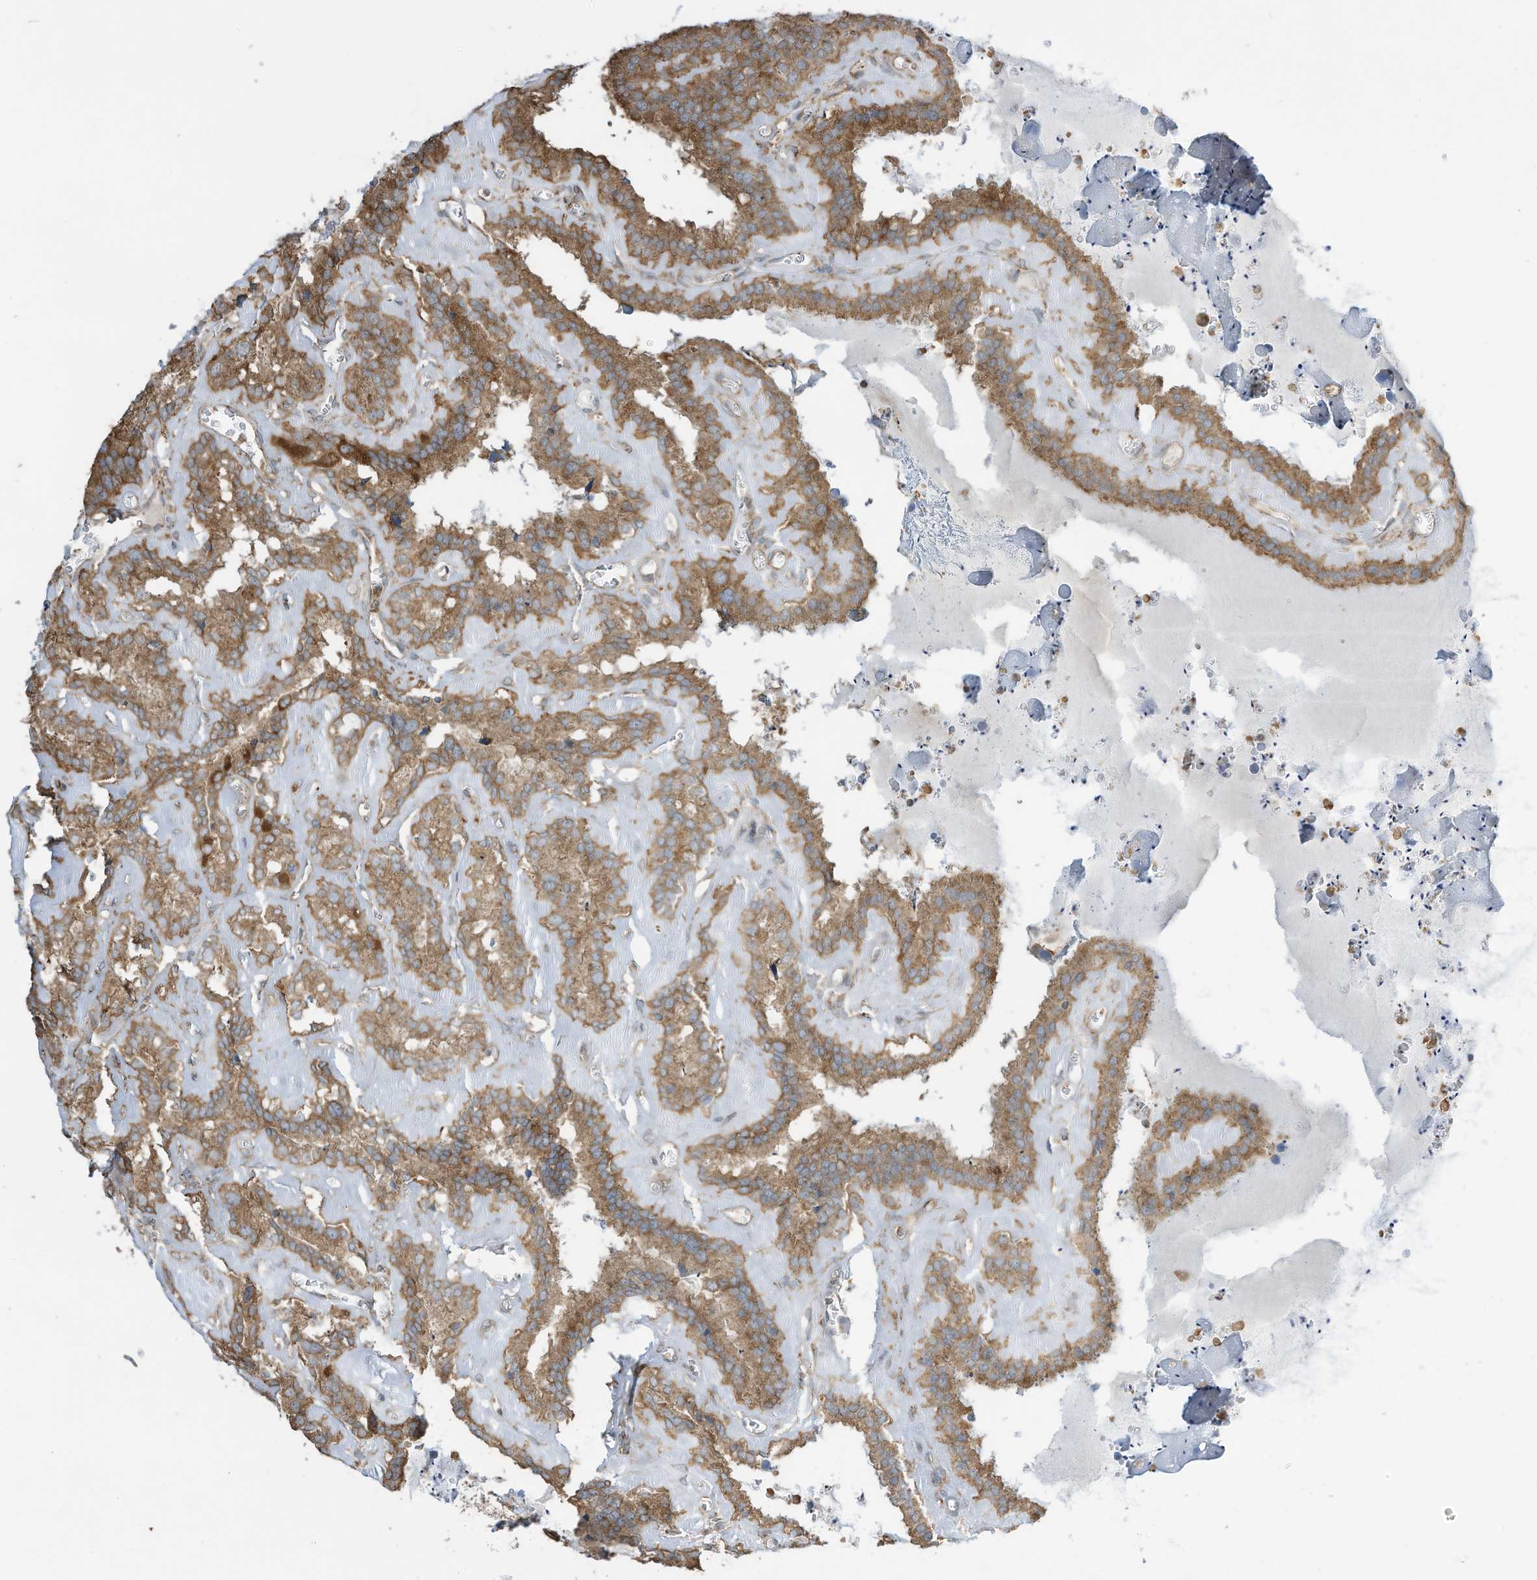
{"staining": {"intensity": "moderate", "quantity": ">75%", "location": "cytoplasmic/membranous"}, "tissue": "seminal vesicle", "cell_type": "Glandular cells", "image_type": "normal", "snomed": [{"axis": "morphology", "description": "Normal tissue, NOS"}, {"axis": "topography", "description": "Prostate"}, {"axis": "topography", "description": "Seminal veicle"}], "caption": "Immunohistochemical staining of benign human seminal vesicle displays medium levels of moderate cytoplasmic/membranous expression in approximately >75% of glandular cells.", "gene": "CGAS", "patient": {"sex": "male", "age": 59}}